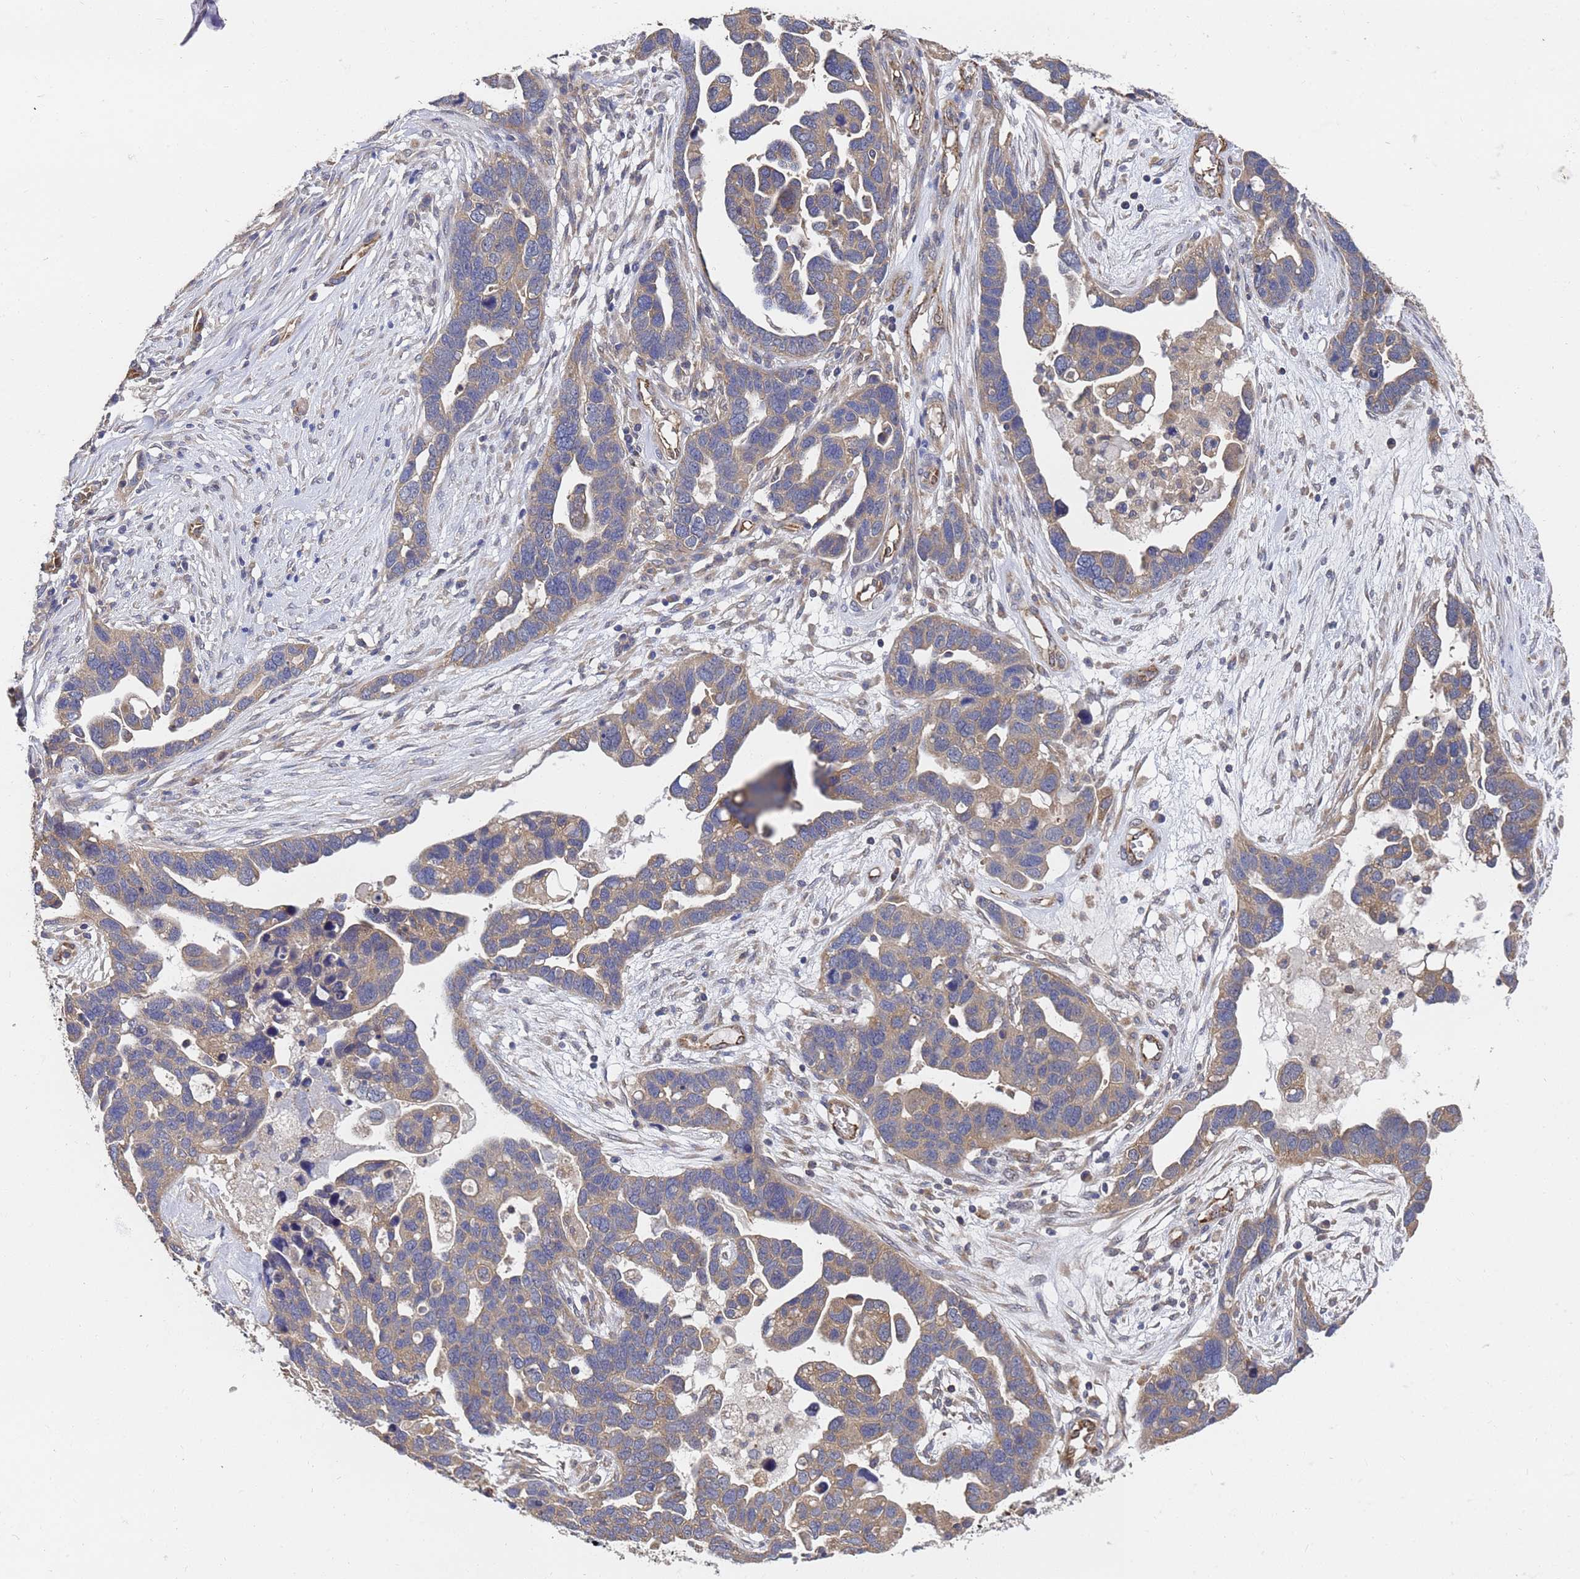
{"staining": {"intensity": "weak", "quantity": "25%-75%", "location": "cytoplasmic/membranous"}, "tissue": "ovarian cancer", "cell_type": "Tumor cells", "image_type": "cancer", "snomed": [{"axis": "morphology", "description": "Cystadenocarcinoma, serous, NOS"}, {"axis": "topography", "description": "Ovary"}], "caption": "A brown stain highlights weak cytoplasmic/membranous staining of a protein in human ovarian cancer (serous cystadenocarcinoma) tumor cells. Using DAB (brown) and hematoxylin (blue) stains, captured at high magnification using brightfield microscopy.", "gene": "ALS2CL", "patient": {"sex": "female", "age": 54}}